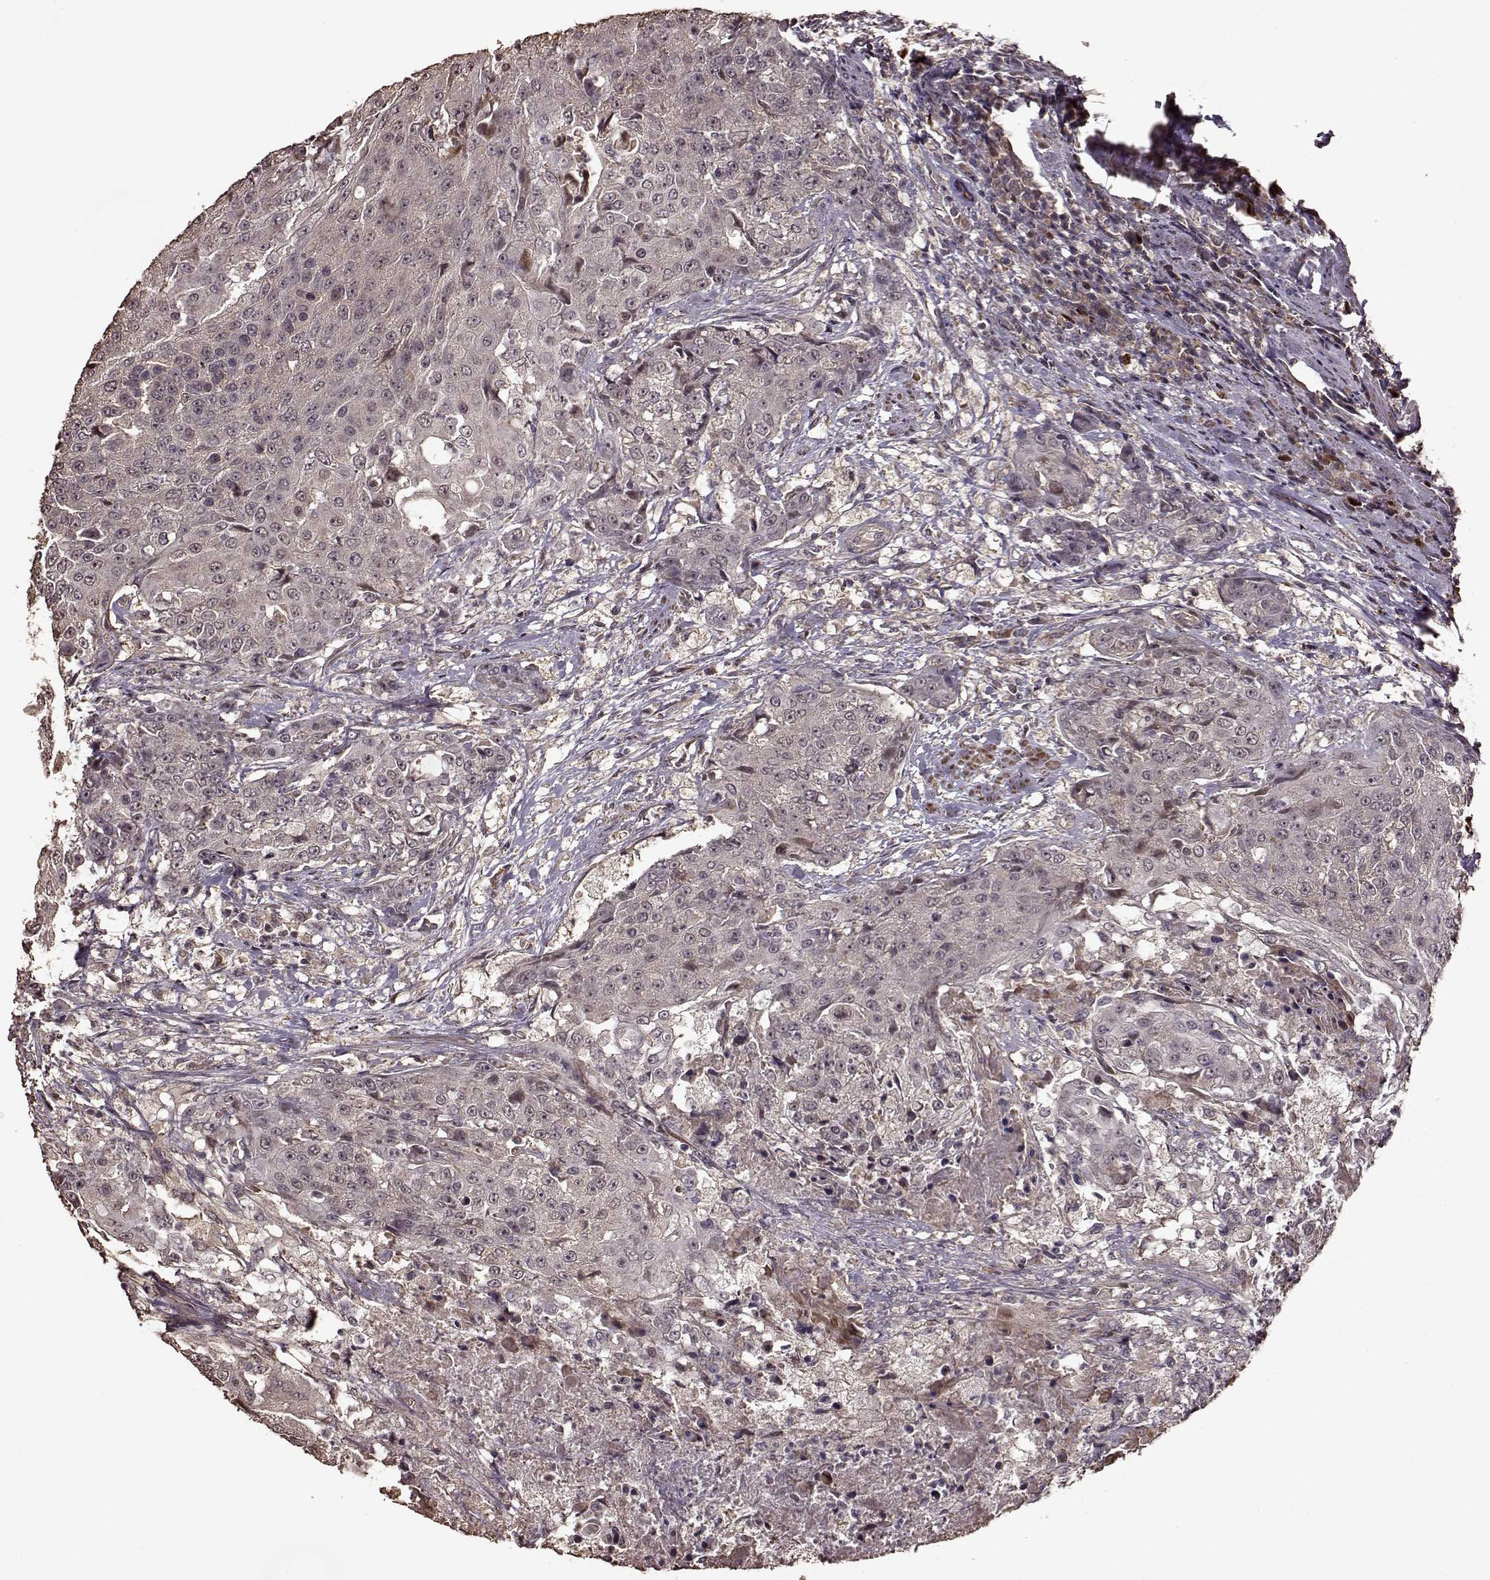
{"staining": {"intensity": "negative", "quantity": "none", "location": "none"}, "tissue": "urothelial cancer", "cell_type": "Tumor cells", "image_type": "cancer", "snomed": [{"axis": "morphology", "description": "Urothelial carcinoma, High grade"}, {"axis": "topography", "description": "Urinary bladder"}], "caption": "Urothelial cancer was stained to show a protein in brown. There is no significant staining in tumor cells.", "gene": "FBXW11", "patient": {"sex": "female", "age": 63}}